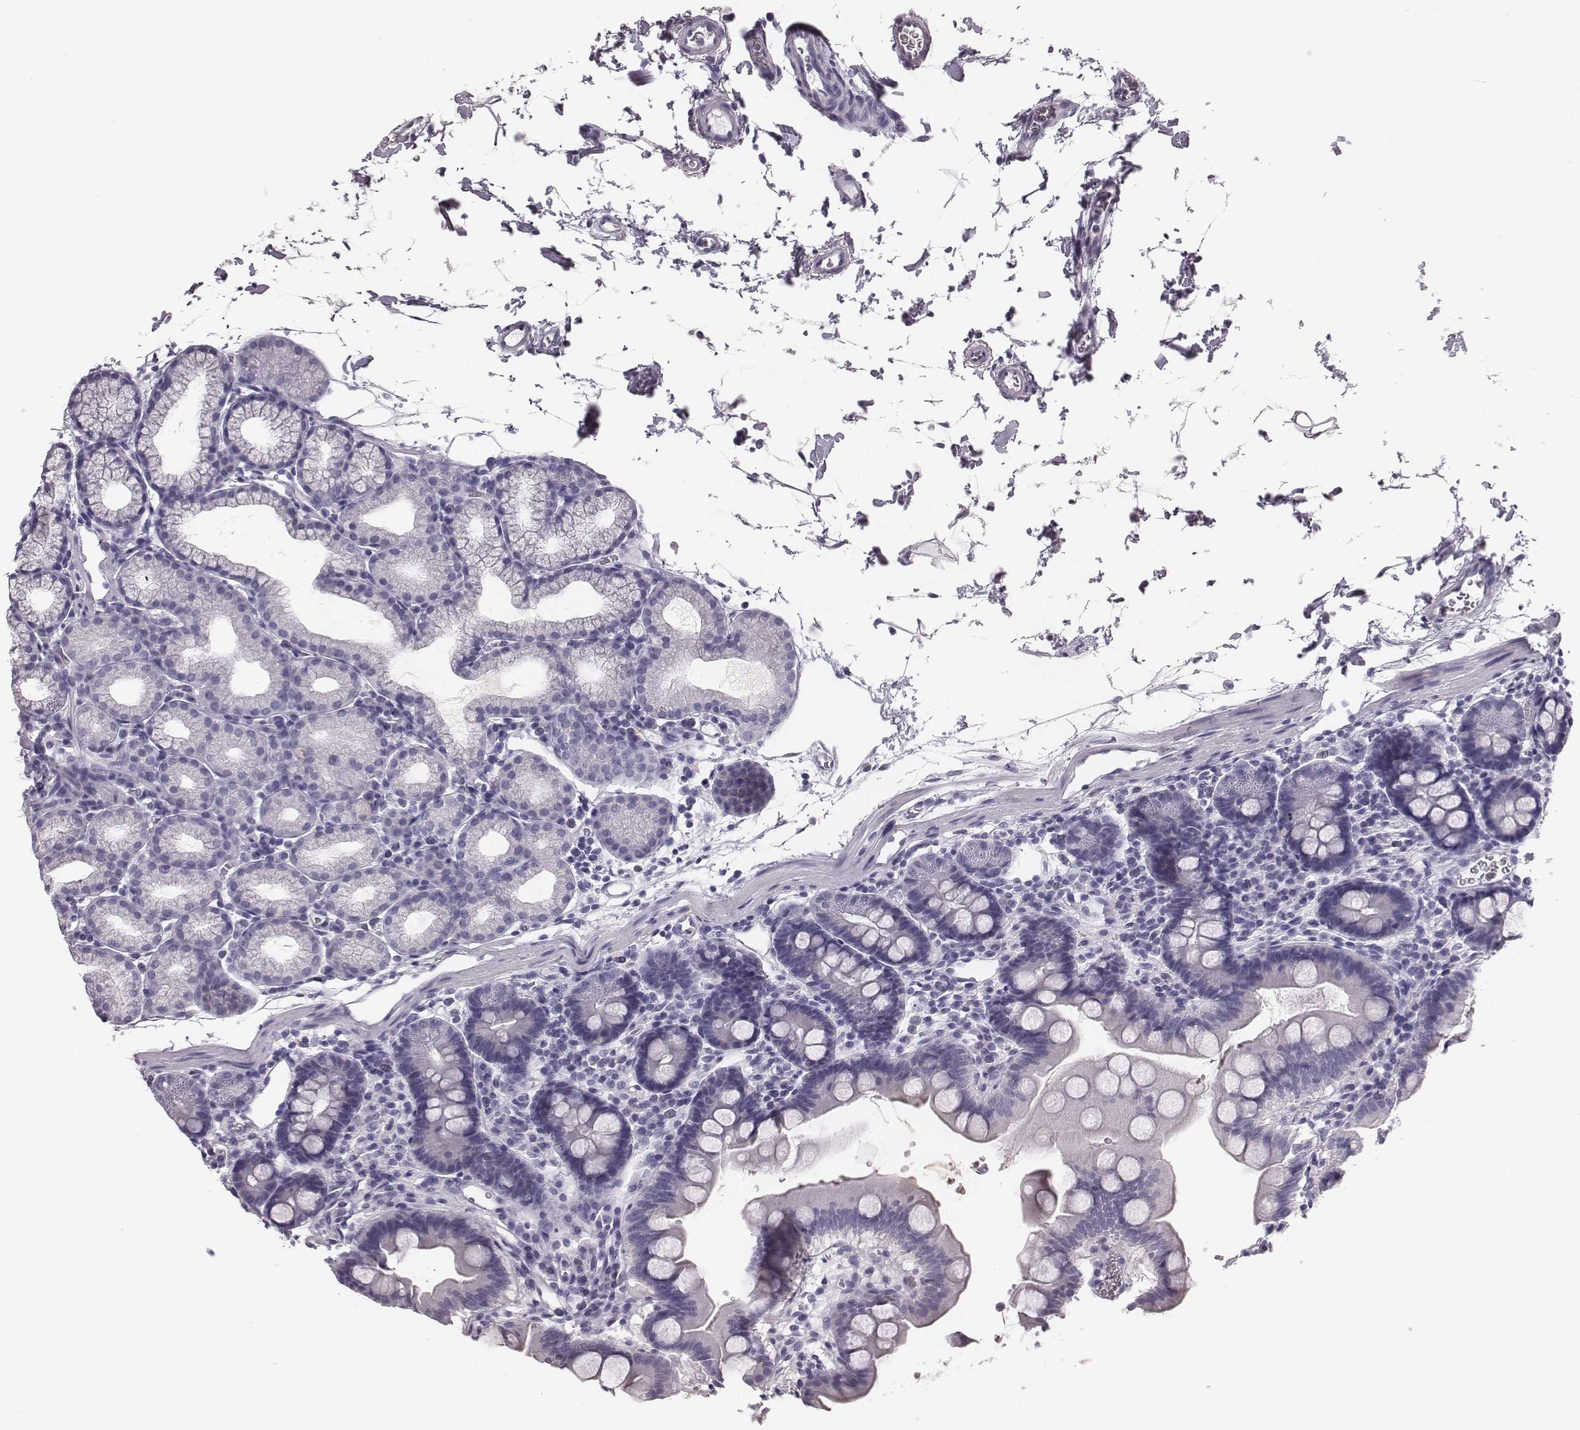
{"staining": {"intensity": "negative", "quantity": "none", "location": "none"}, "tissue": "duodenum", "cell_type": "Glandular cells", "image_type": "normal", "snomed": [{"axis": "morphology", "description": "Normal tissue, NOS"}, {"axis": "topography", "description": "Duodenum"}], "caption": "IHC histopathology image of unremarkable duodenum: human duodenum stained with DAB (3,3'-diaminobenzidine) shows no significant protein expression in glandular cells.", "gene": "CSH1", "patient": {"sex": "male", "age": 59}}